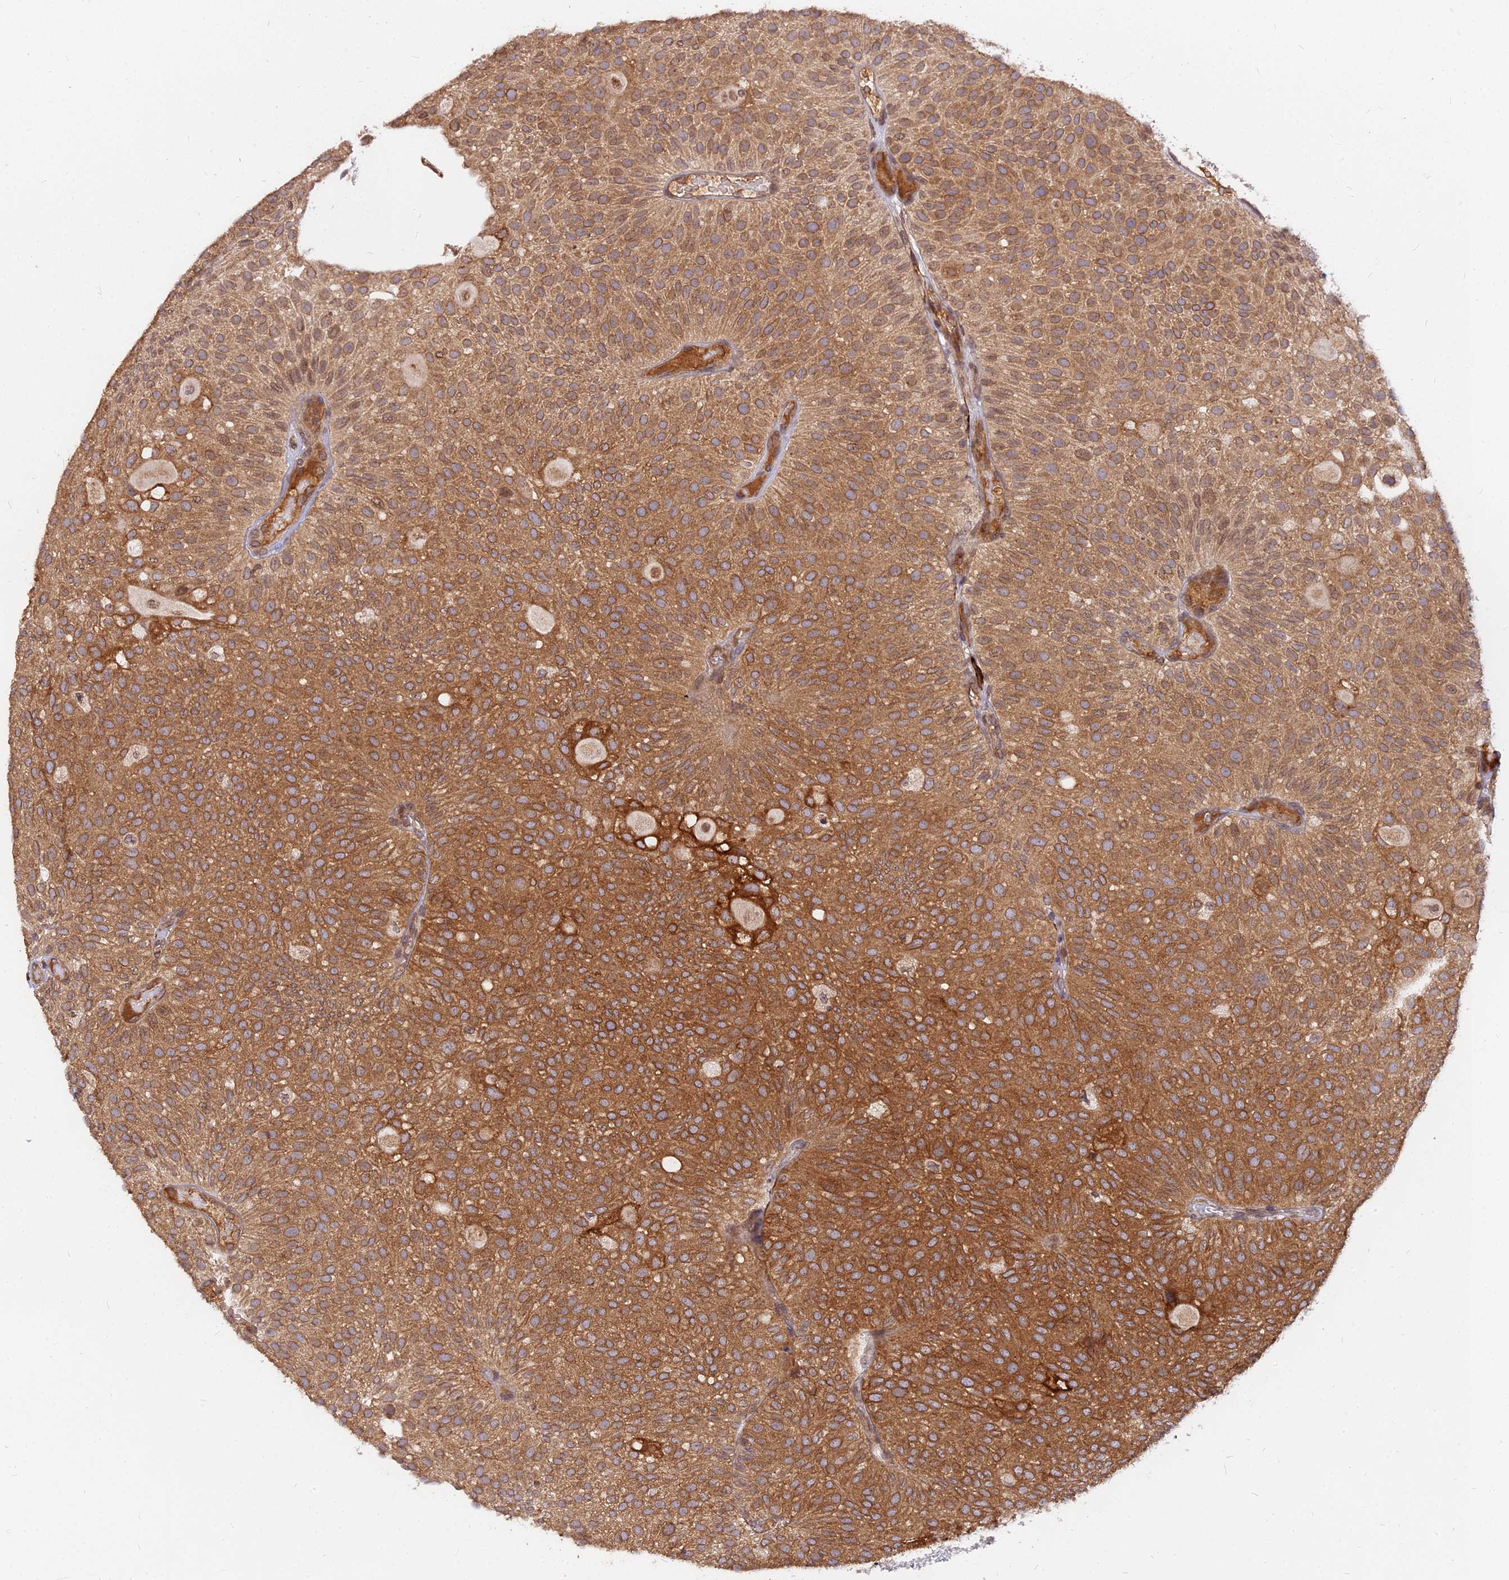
{"staining": {"intensity": "moderate", "quantity": ">75%", "location": "cytoplasmic/membranous"}, "tissue": "urothelial cancer", "cell_type": "Tumor cells", "image_type": "cancer", "snomed": [{"axis": "morphology", "description": "Urothelial carcinoma, Low grade"}, {"axis": "topography", "description": "Urinary bladder"}], "caption": "The photomicrograph displays a brown stain indicating the presence of a protein in the cytoplasmic/membranous of tumor cells in low-grade urothelial carcinoma.", "gene": "PDE4D", "patient": {"sex": "male", "age": 78}}